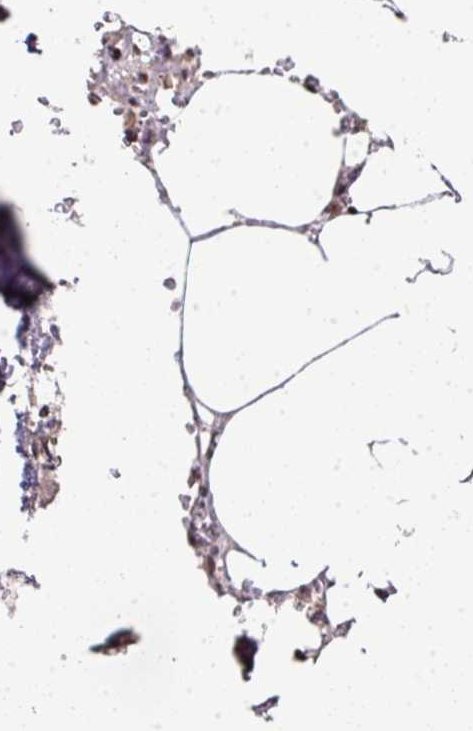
{"staining": {"intensity": "moderate", "quantity": "25%-75%", "location": "cytoplasmic/membranous"}, "tissue": "bone marrow", "cell_type": "Hematopoietic cells", "image_type": "normal", "snomed": [{"axis": "morphology", "description": "Normal tissue, NOS"}, {"axis": "topography", "description": "Bone marrow"}], "caption": "Immunohistochemical staining of benign human bone marrow demonstrates 25%-75% levels of moderate cytoplasmic/membranous protein expression in approximately 25%-75% of hematopoietic cells. (DAB (3,3'-diaminobenzidine) IHC with brightfield microscopy, high magnification).", "gene": "ANKRD18A", "patient": {"sex": "male", "age": 54}}